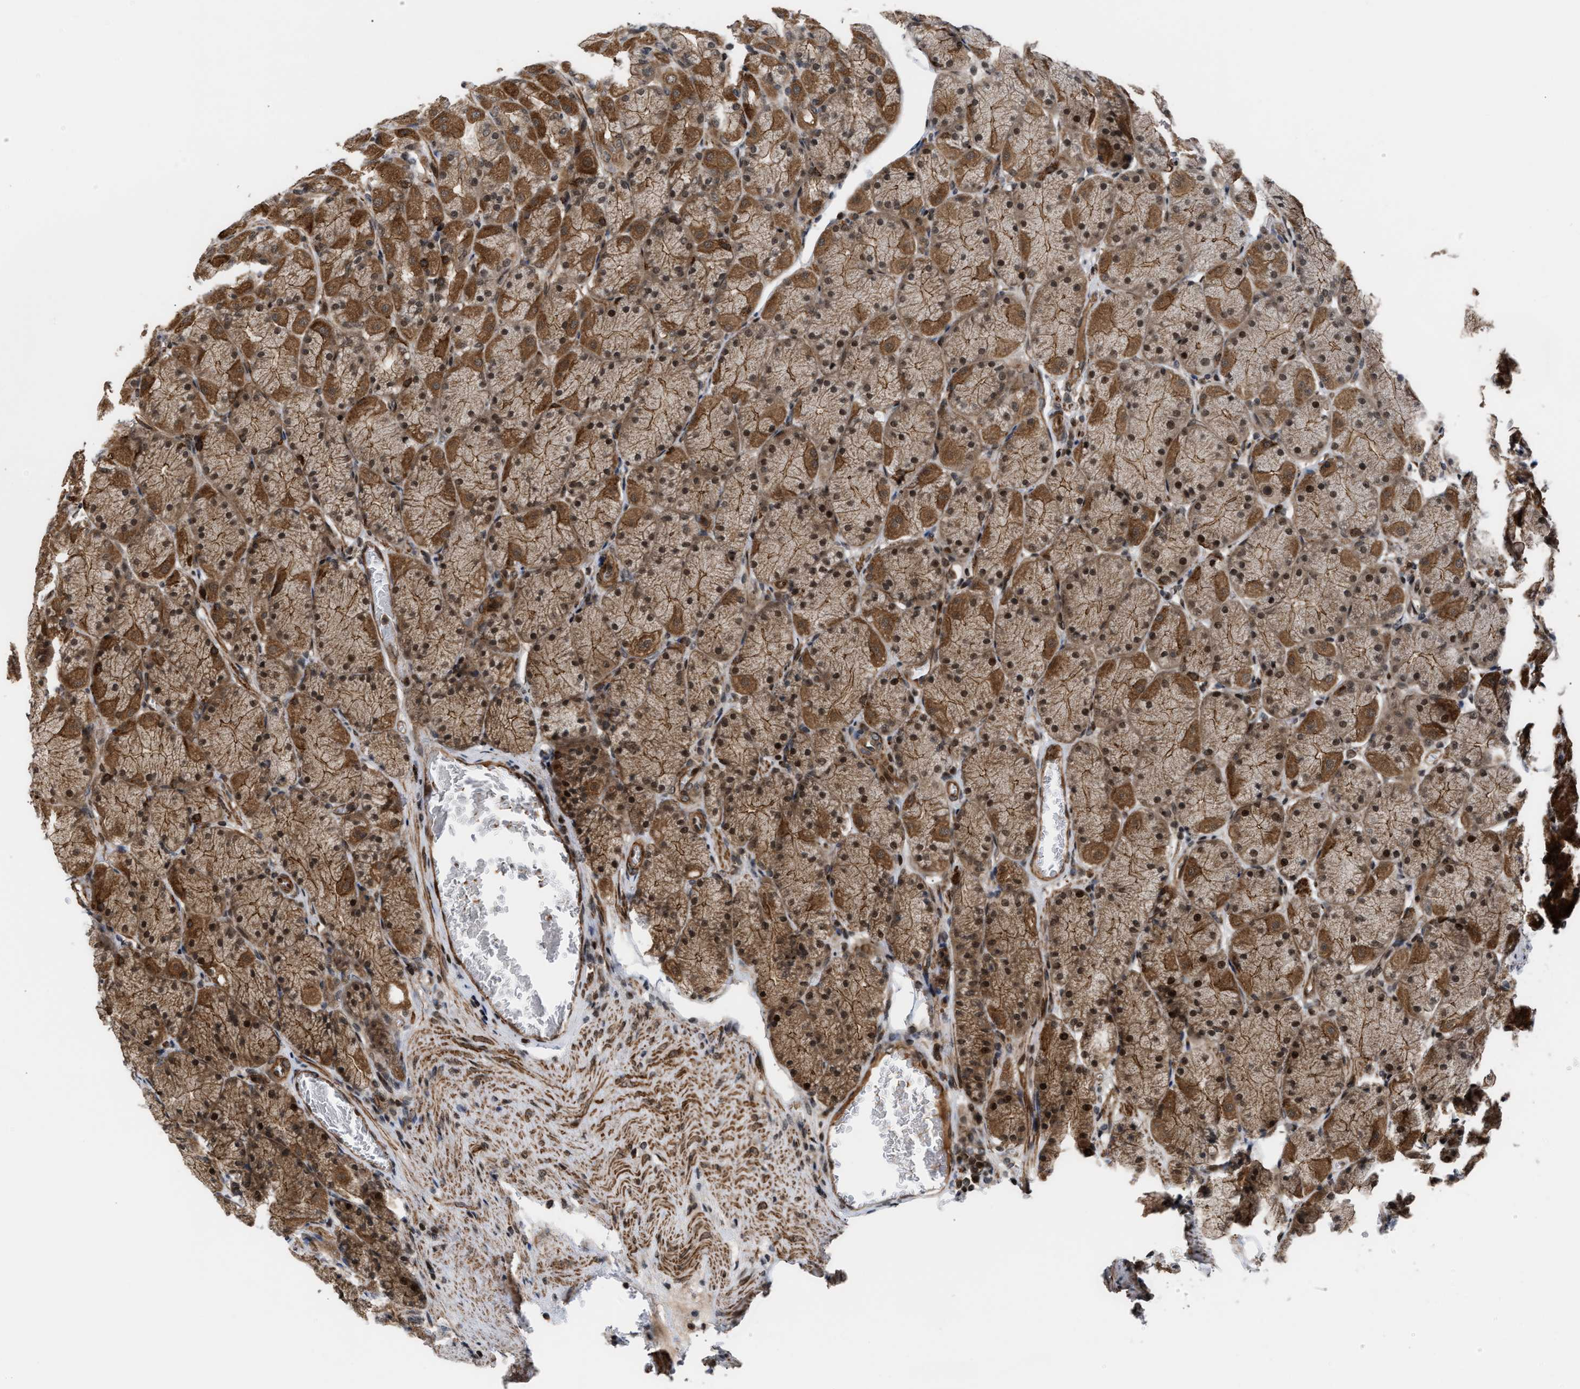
{"staining": {"intensity": "strong", "quantity": ">75%", "location": "cytoplasmic/membranous,nuclear"}, "tissue": "stomach", "cell_type": "Glandular cells", "image_type": "normal", "snomed": [{"axis": "morphology", "description": "Normal tissue, NOS"}, {"axis": "topography", "description": "Stomach, upper"}], "caption": "Immunohistochemistry (IHC) micrograph of normal stomach: stomach stained using IHC shows high levels of strong protein expression localized specifically in the cytoplasmic/membranous,nuclear of glandular cells, appearing as a cytoplasmic/membranous,nuclear brown color.", "gene": "STAU2", "patient": {"sex": "female", "age": 56}}